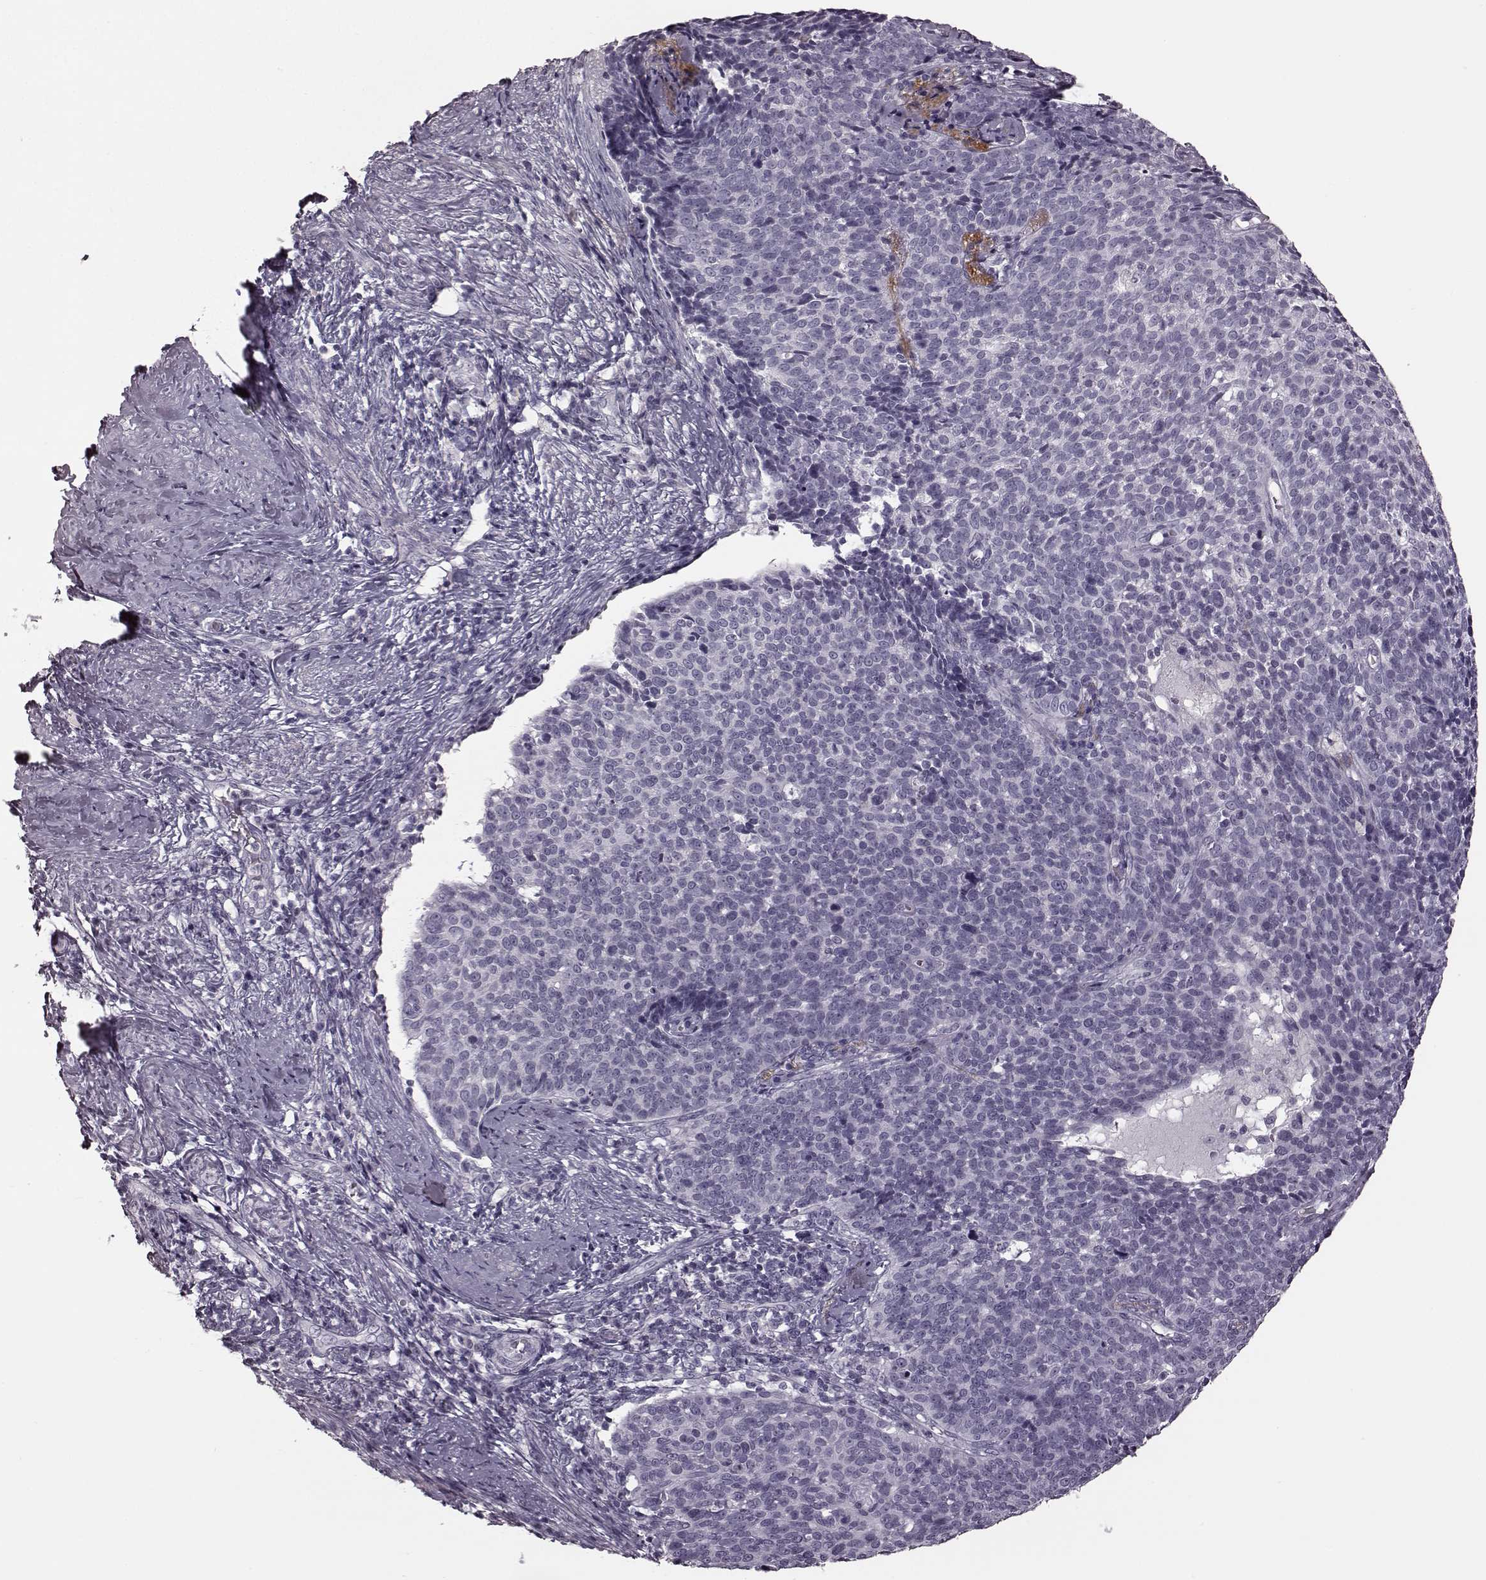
{"staining": {"intensity": "negative", "quantity": "none", "location": "none"}, "tissue": "cervical cancer", "cell_type": "Tumor cells", "image_type": "cancer", "snomed": [{"axis": "morphology", "description": "Squamous cell carcinoma, NOS"}, {"axis": "topography", "description": "Cervix"}], "caption": "A photomicrograph of cervical cancer stained for a protein reveals no brown staining in tumor cells.", "gene": "ZNF433", "patient": {"sex": "female", "age": 39}}